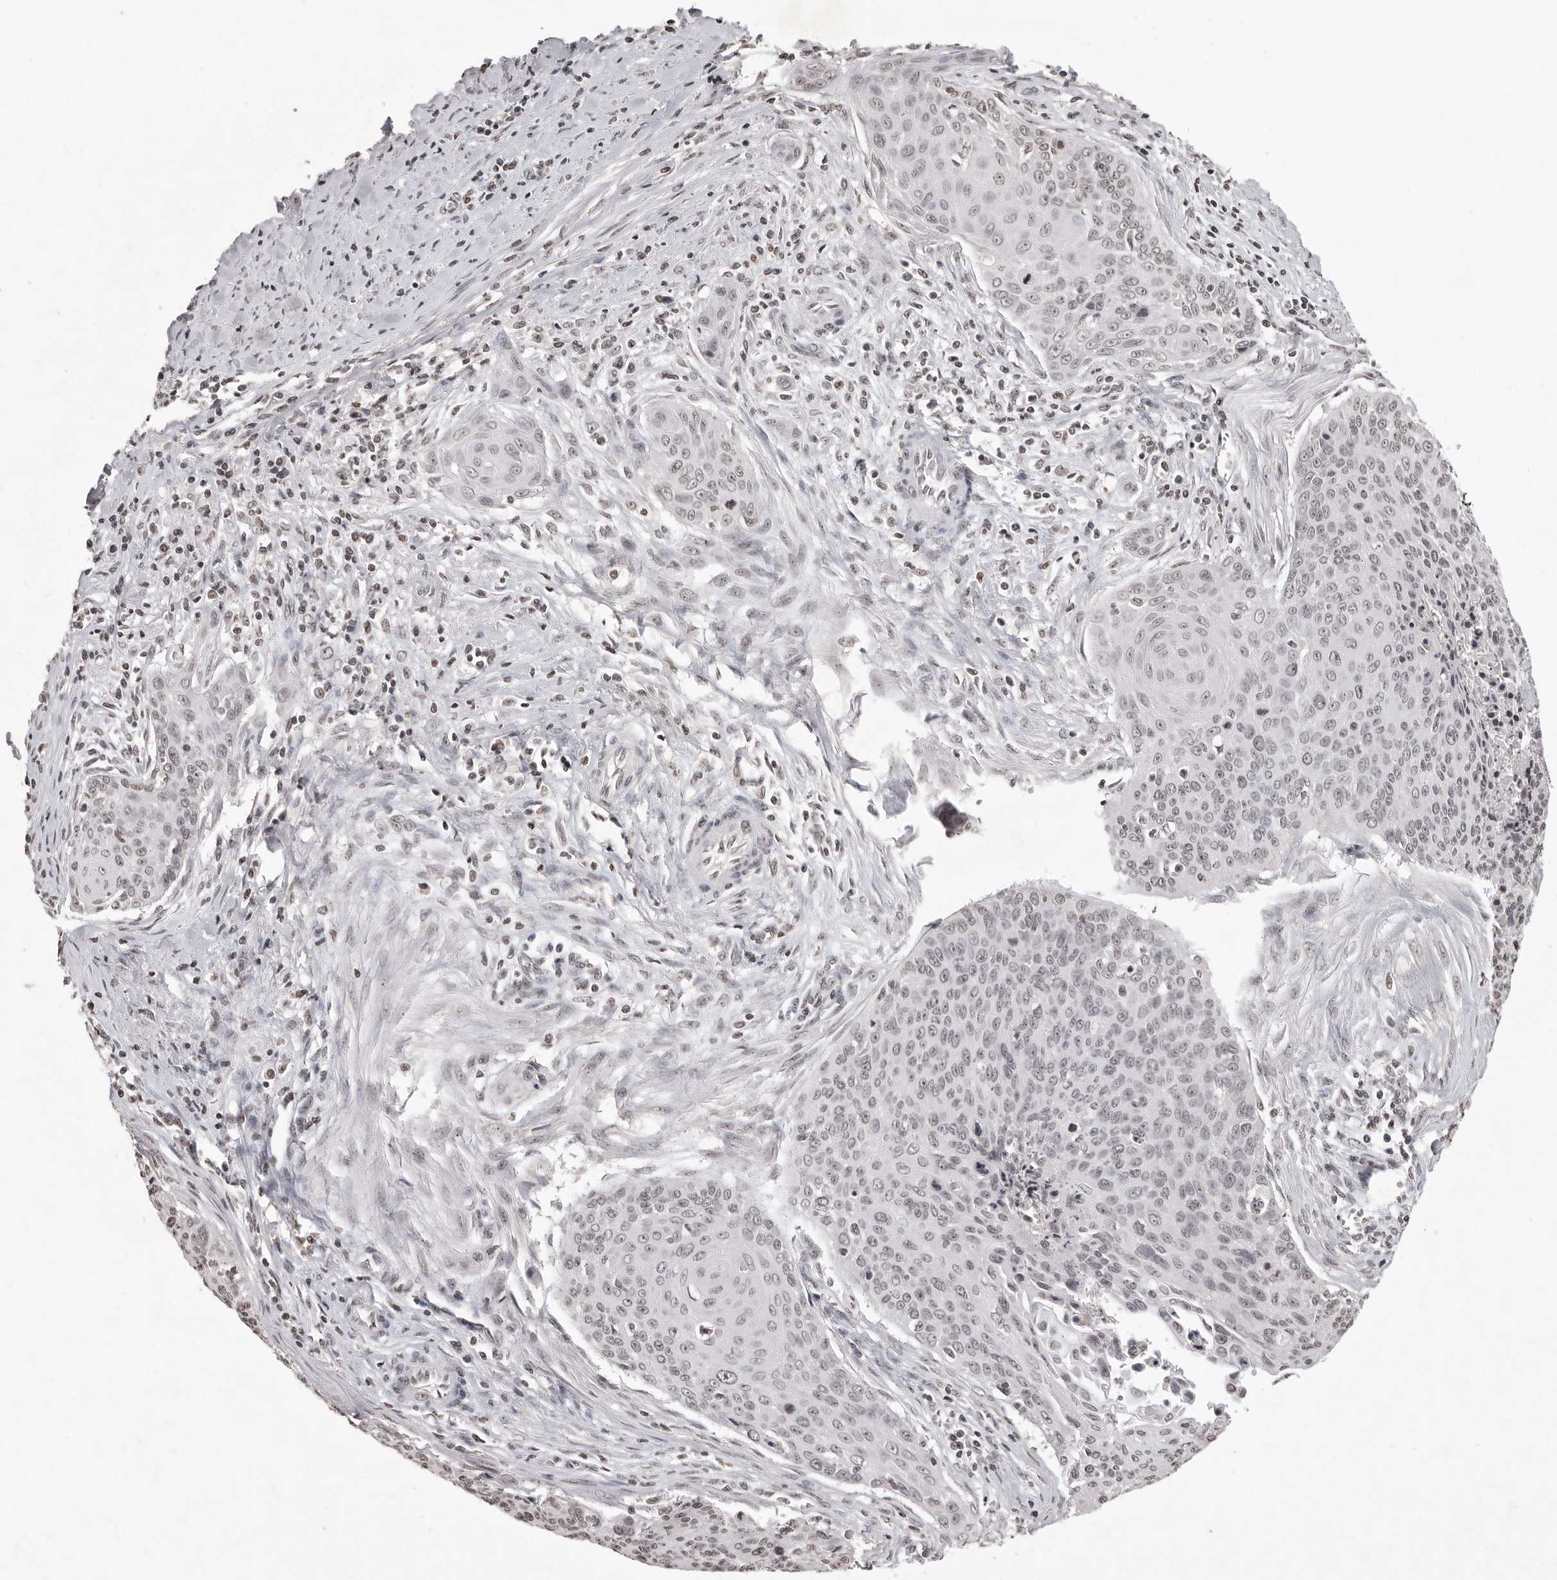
{"staining": {"intensity": "weak", "quantity": "<25%", "location": "nuclear"}, "tissue": "cervical cancer", "cell_type": "Tumor cells", "image_type": "cancer", "snomed": [{"axis": "morphology", "description": "Squamous cell carcinoma, NOS"}, {"axis": "topography", "description": "Cervix"}], "caption": "Tumor cells show no significant protein staining in cervical squamous cell carcinoma.", "gene": "WDR45", "patient": {"sex": "female", "age": 55}}